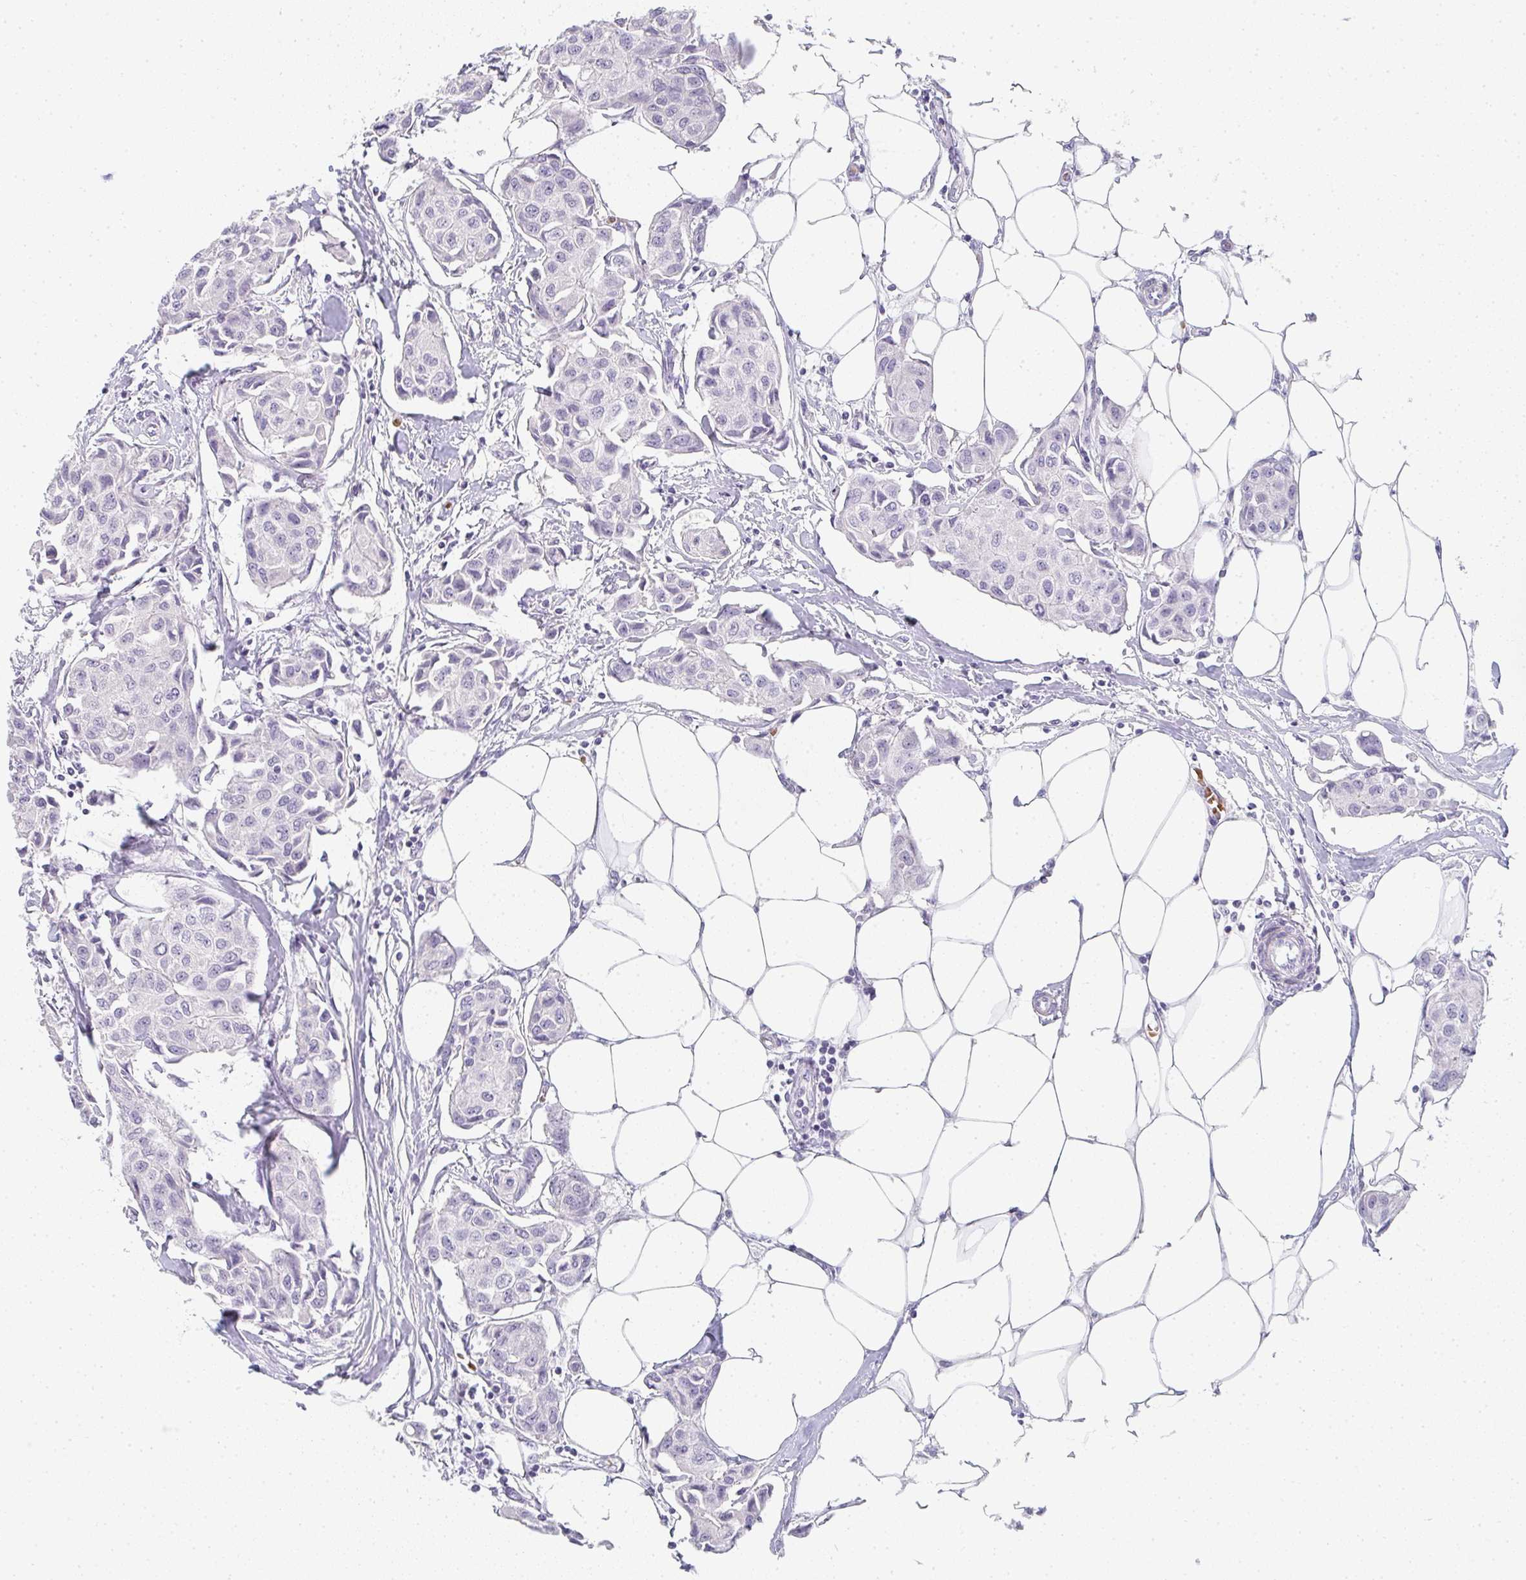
{"staining": {"intensity": "negative", "quantity": "none", "location": "none"}, "tissue": "breast cancer", "cell_type": "Tumor cells", "image_type": "cancer", "snomed": [{"axis": "morphology", "description": "Duct carcinoma"}, {"axis": "topography", "description": "Breast"}, {"axis": "topography", "description": "Lymph node"}], "caption": "Immunohistochemistry (IHC) image of neoplastic tissue: human breast cancer stained with DAB demonstrates no significant protein expression in tumor cells.", "gene": "NEU2", "patient": {"sex": "female", "age": 80}}